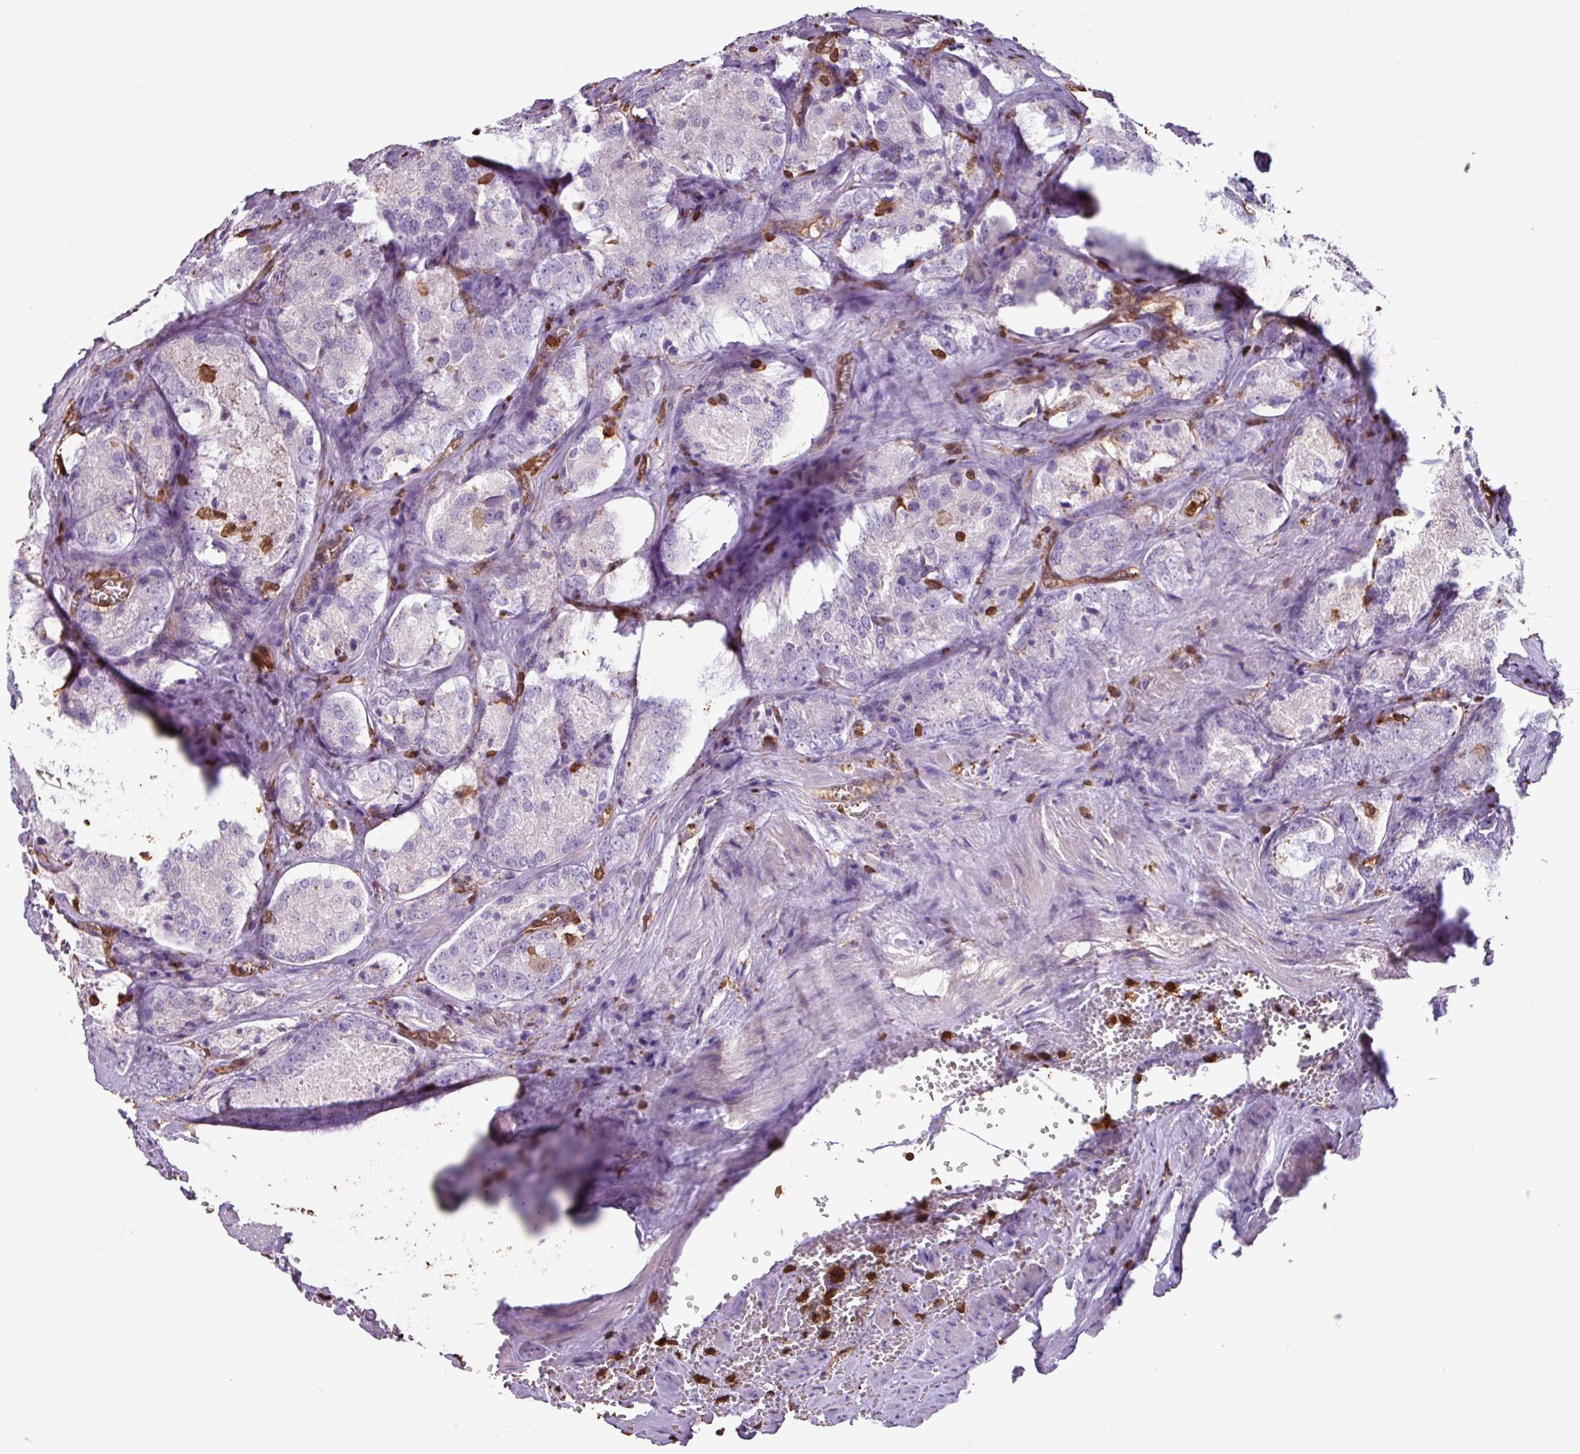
{"staining": {"intensity": "negative", "quantity": "none", "location": "none"}, "tissue": "prostate cancer", "cell_type": "Tumor cells", "image_type": "cancer", "snomed": [{"axis": "morphology", "description": "Adenocarcinoma, Low grade"}, {"axis": "topography", "description": "Prostate"}], "caption": "DAB (3,3'-diaminobenzidine) immunohistochemical staining of adenocarcinoma (low-grade) (prostate) demonstrates no significant expression in tumor cells. Brightfield microscopy of immunohistochemistry (IHC) stained with DAB (3,3'-diaminobenzidine) (brown) and hematoxylin (blue), captured at high magnification.", "gene": "ARHGDIB", "patient": {"sex": "male", "age": 68}}